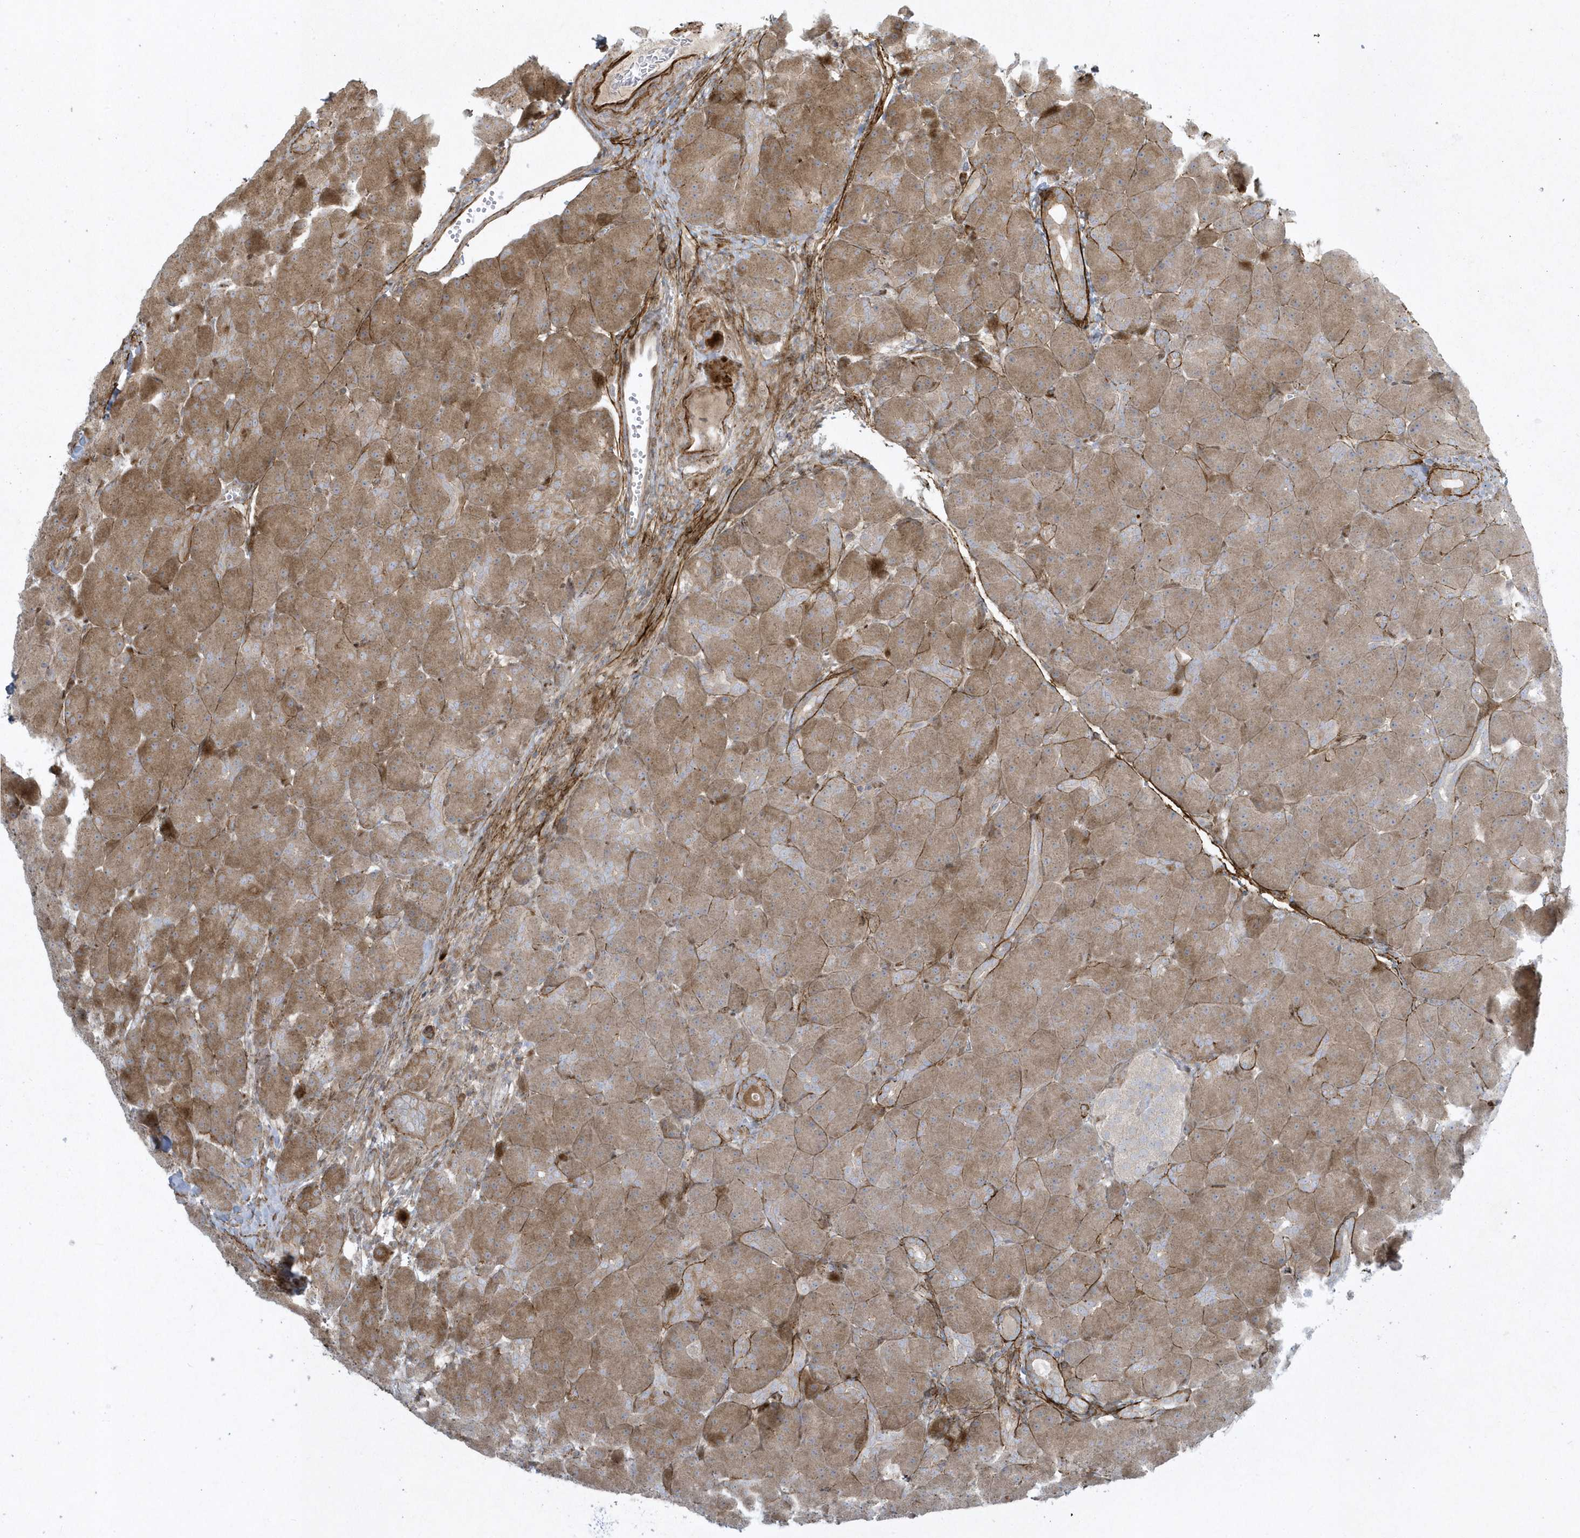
{"staining": {"intensity": "moderate", "quantity": ">75%", "location": "cytoplasmic/membranous"}, "tissue": "pancreas", "cell_type": "Exocrine glandular cells", "image_type": "normal", "snomed": [{"axis": "morphology", "description": "Normal tissue, NOS"}, {"axis": "topography", "description": "Pancreas"}], "caption": "An immunohistochemistry photomicrograph of normal tissue is shown. Protein staining in brown shows moderate cytoplasmic/membranous positivity in pancreas within exocrine glandular cells.", "gene": "MASP2", "patient": {"sex": "male", "age": 66}}